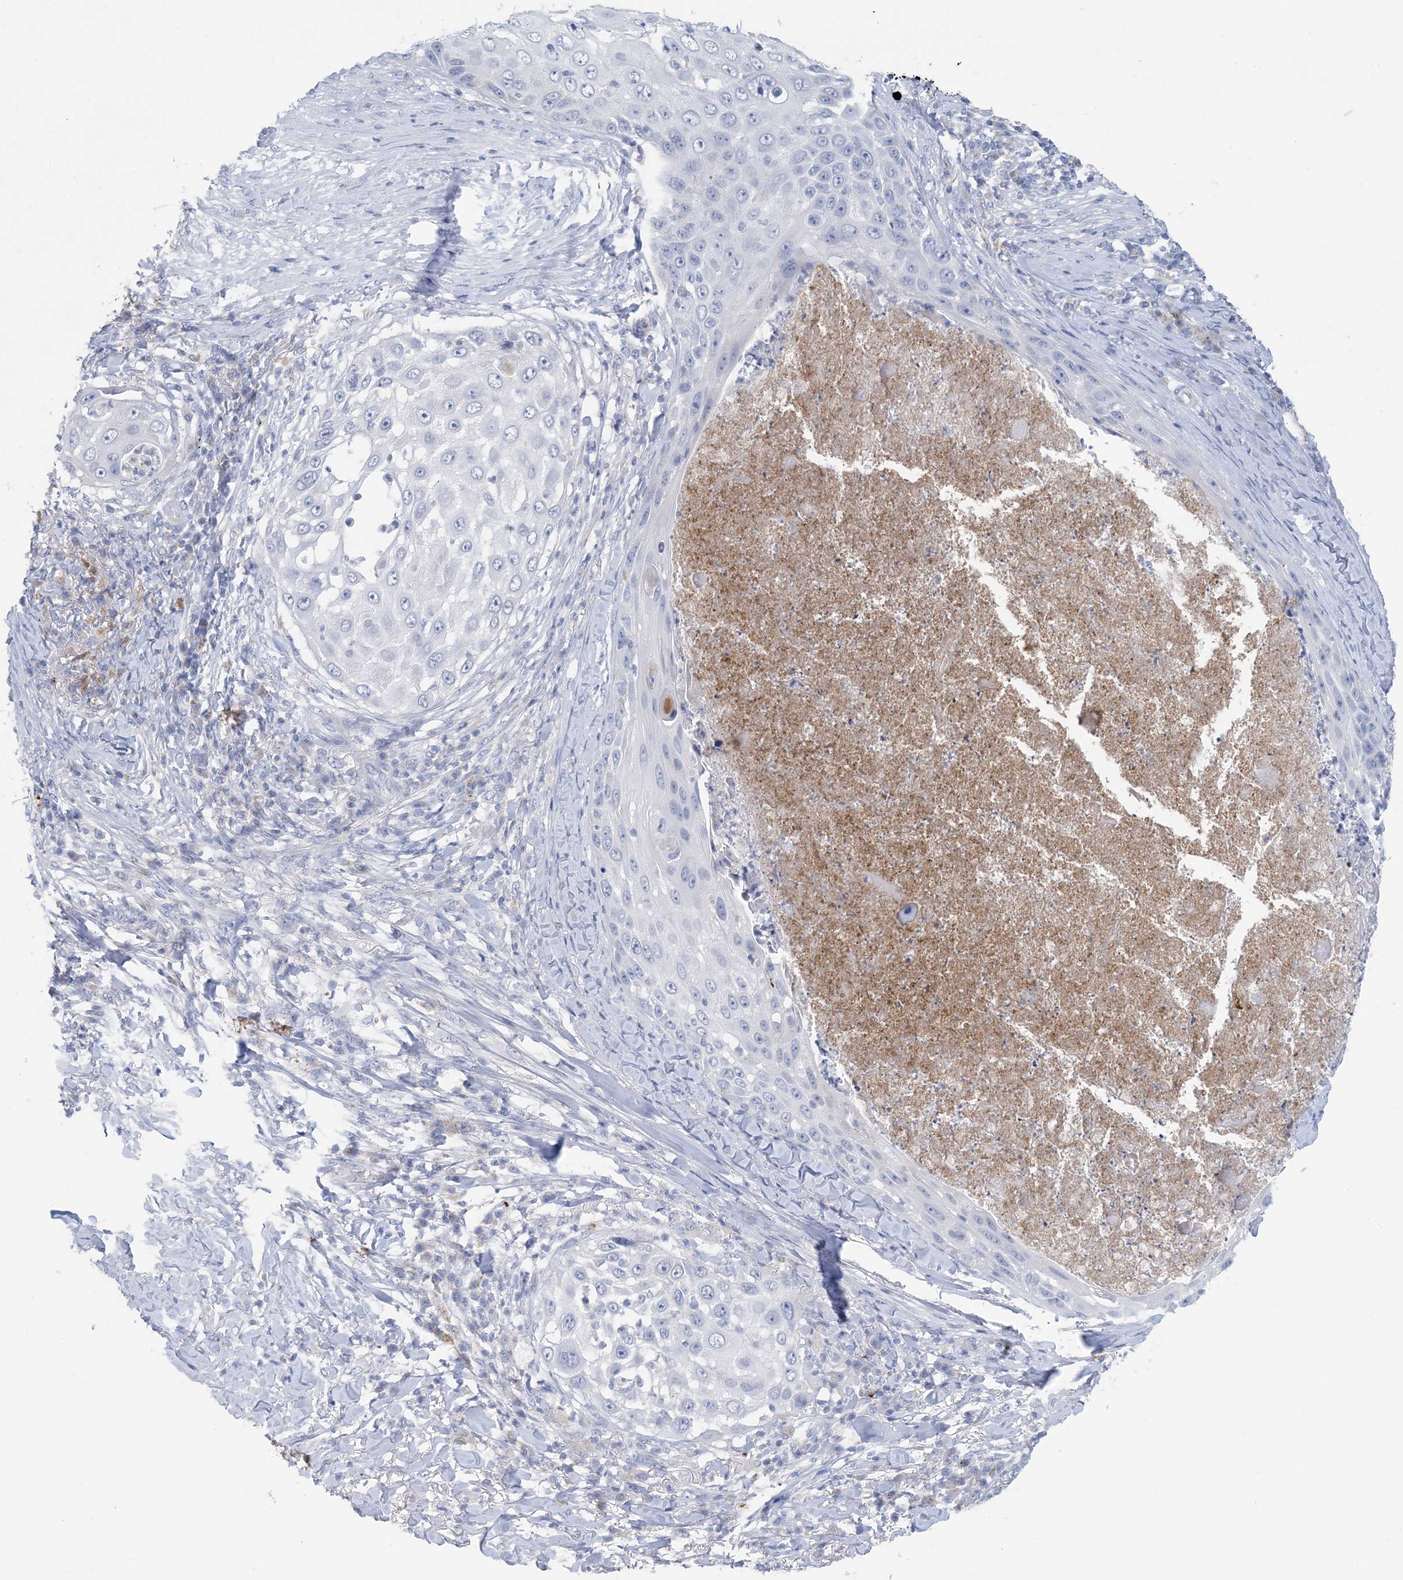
{"staining": {"intensity": "negative", "quantity": "none", "location": "none"}, "tissue": "skin cancer", "cell_type": "Tumor cells", "image_type": "cancer", "snomed": [{"axis": "morphology", "description": "Squamous cell carcinoma, NOS"}, {"axis": "topography", "description": "Skin"}], "caption": "Tumor cells show no significant staining in squamous cell carcinoma (skin).", "gene": "GABRG1", "patient": {"sex": "female", "age": 44}}